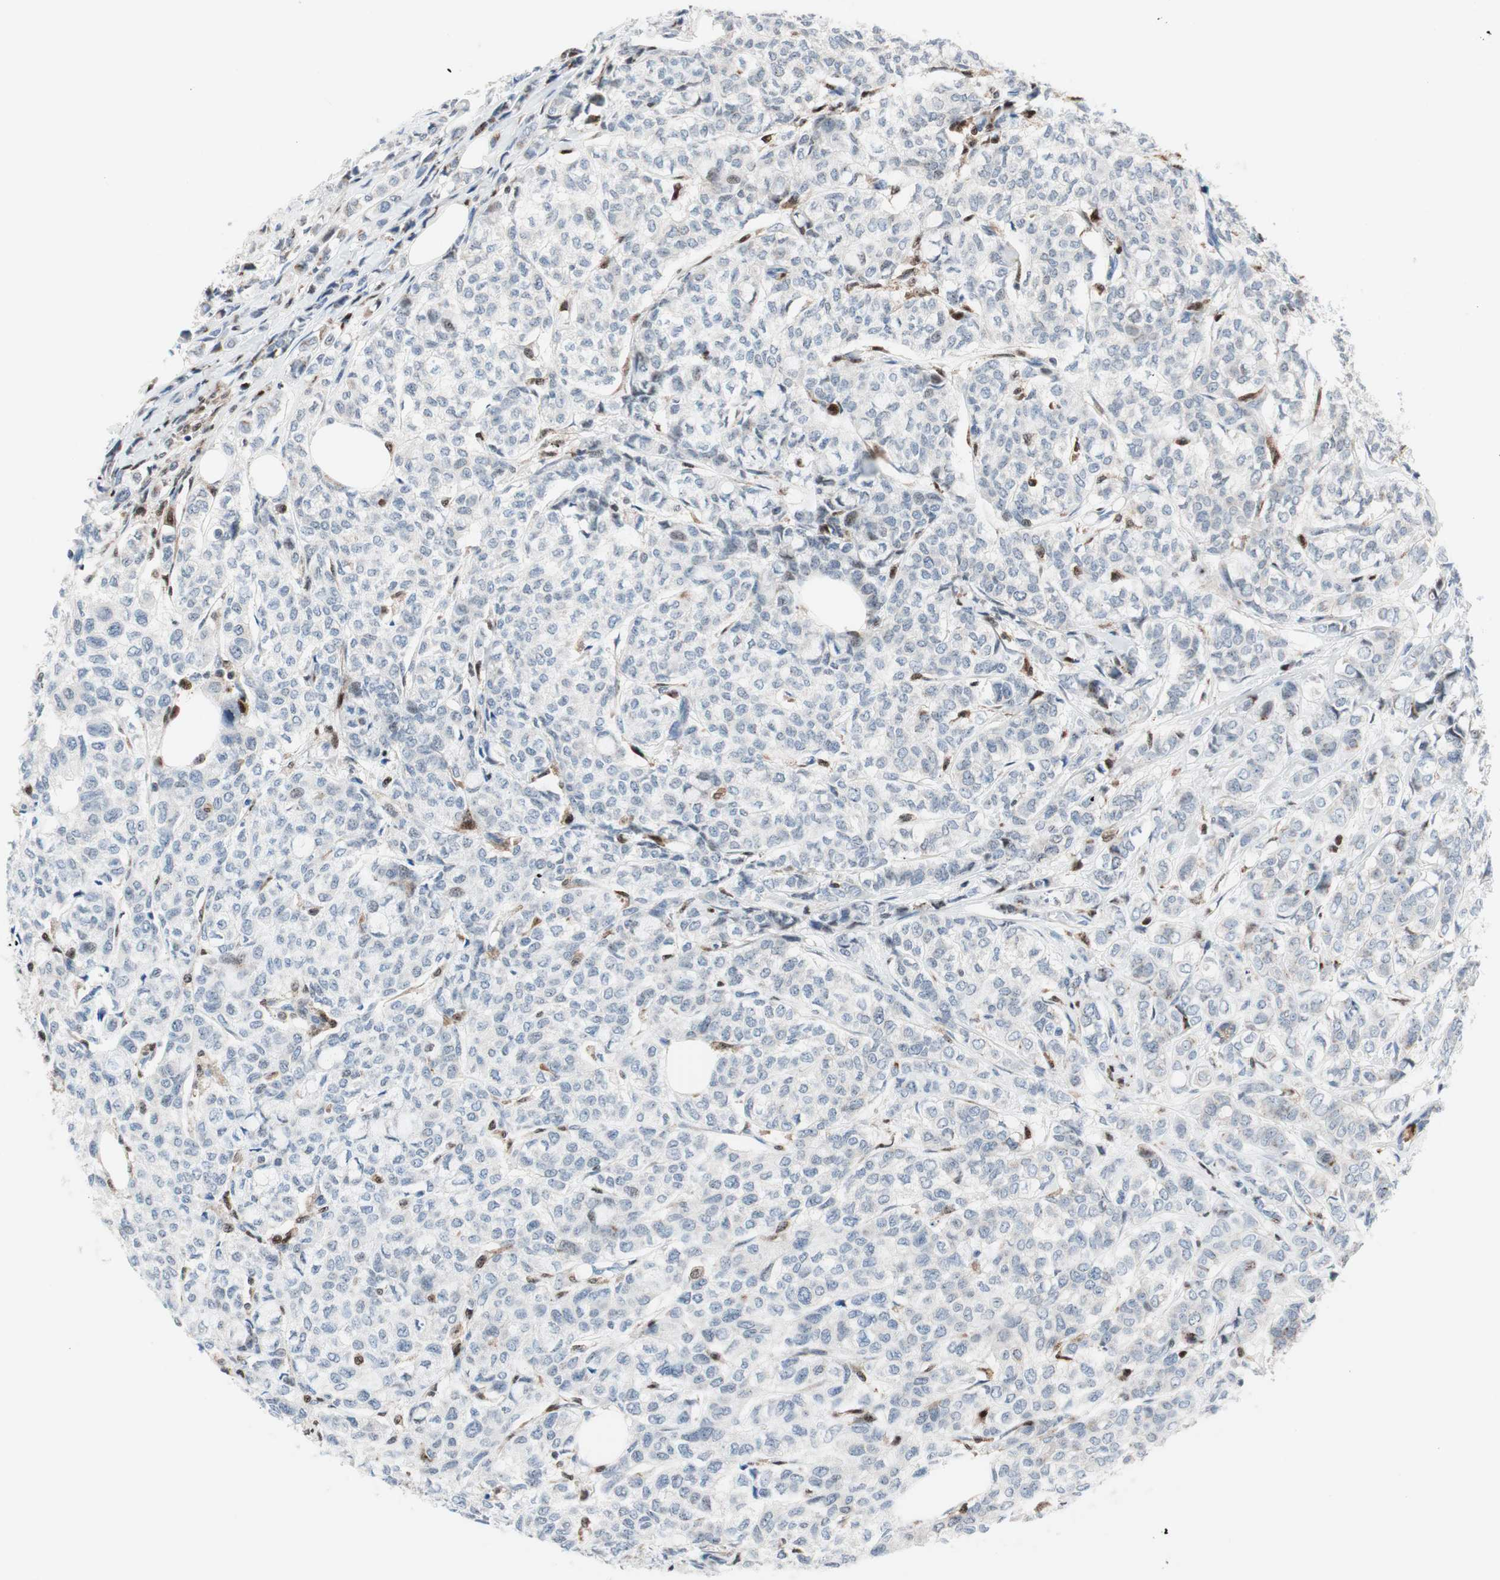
{"staining": {"intensity": "negative", "quantity": "none", "location": "none"}, "tissue": "breast cancer", "cell_type": "Tumor cells", "image_type": "cancer", "snomed": [{"axis": "morphology", "description": "Lobular carcinoma"}, {"axis": "topography", "description": "Breast"}], "caption": "High magnification brightfield microscopy of breast lobular carcinoma stained with DAB (3,3'-diaminobenzidine) (brown) and counterstained with hematoxylin (blue): tumor cells show no significant expression.", "gene": "RGS10", "patient": {"sex": "female", "age": 60}}